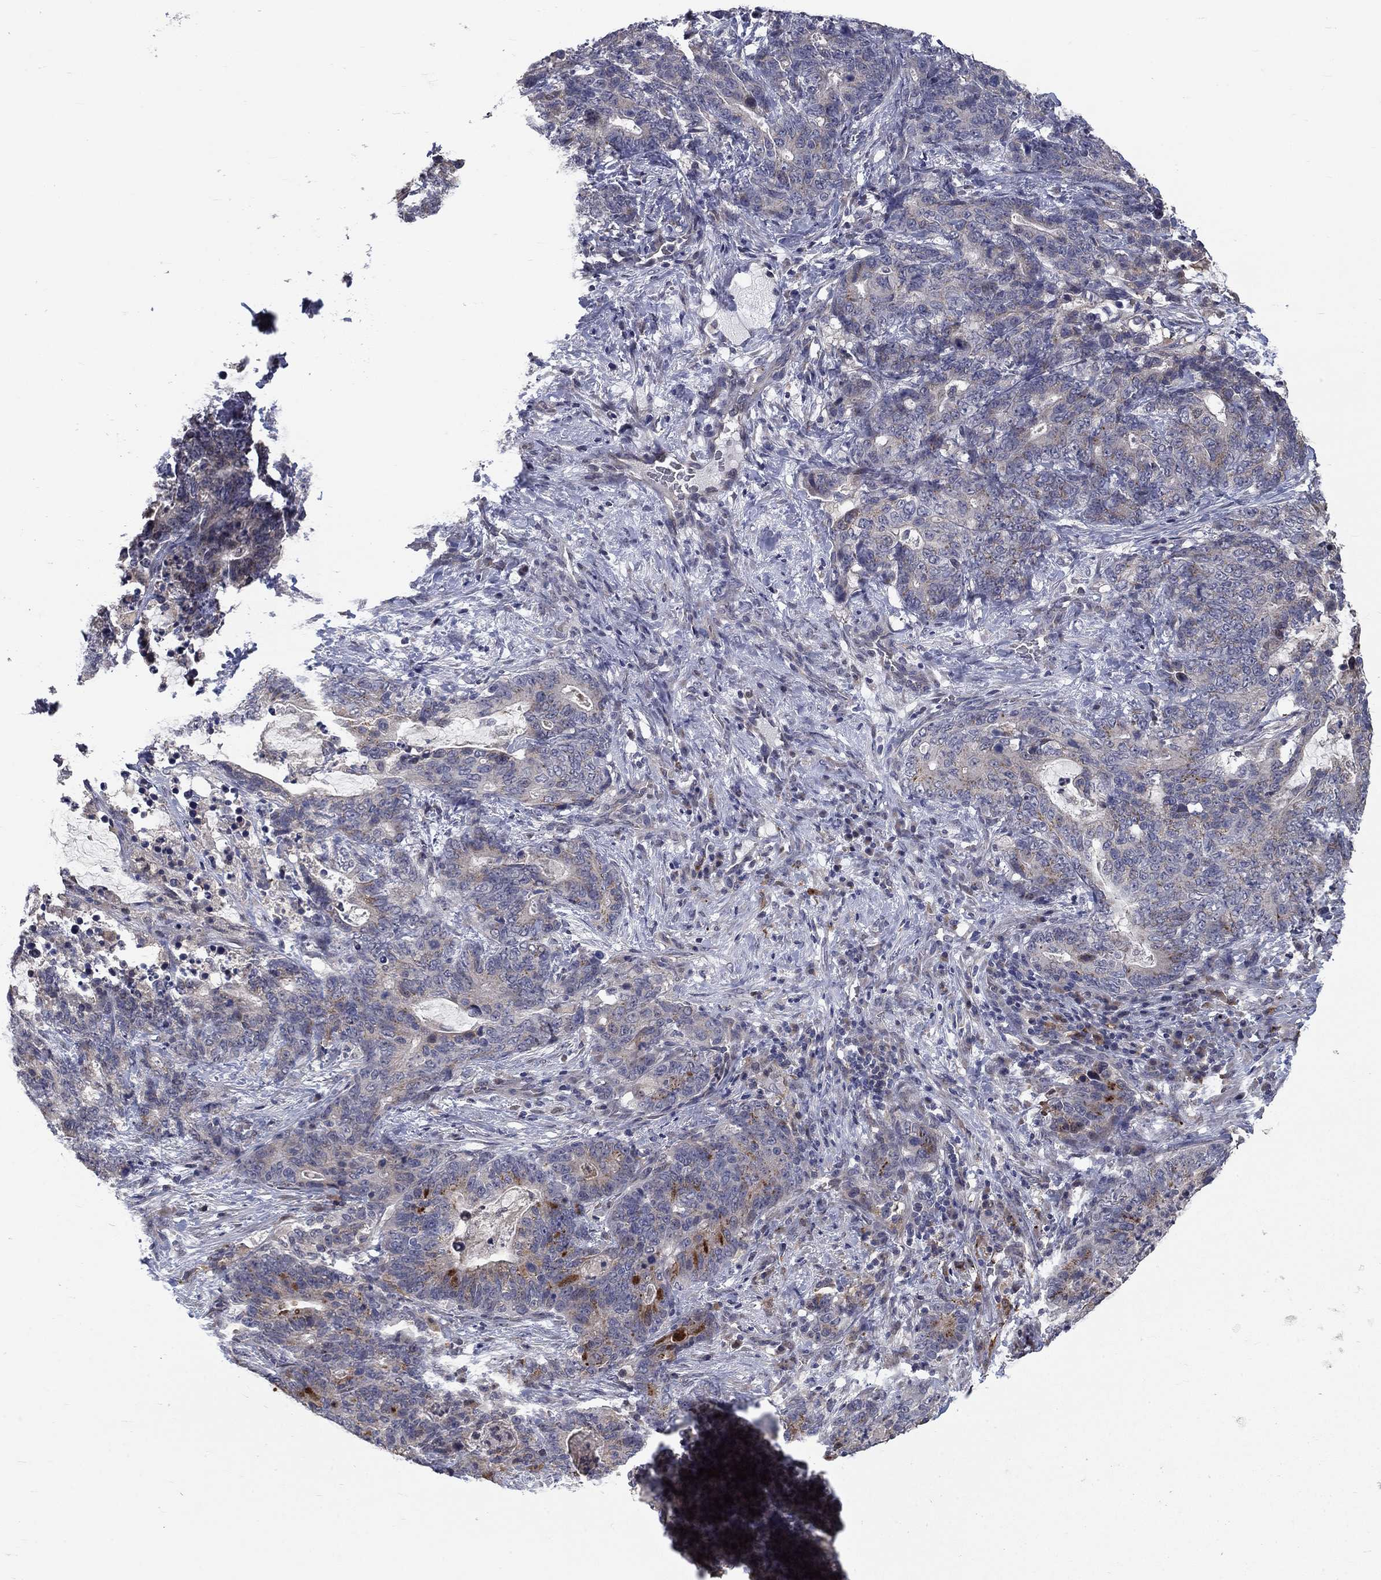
{"staining": {"intensity": "strong", "quantity": "<25%", "location": "cytoplasmic/membranous"}, "tissue": "stomach cancer", "cell_type": "Tumor cells", "image_type": "cancer", "snomed": [{"axis": "morphology", "description": "Normal tissue, NOS"}, {"axis": "morphology", "description": "Adenocarcinoma, NOS"}, {"axis": "topography", "description": "Stomach"}], "caption": "The immunohistochemical stain shows strong cytoplasmic/membranous positivity in tumor cells of stomach adenocarcinoma tissue.", "gene": "FAM3B", "patient": {"sex": "female", "age": 64}}